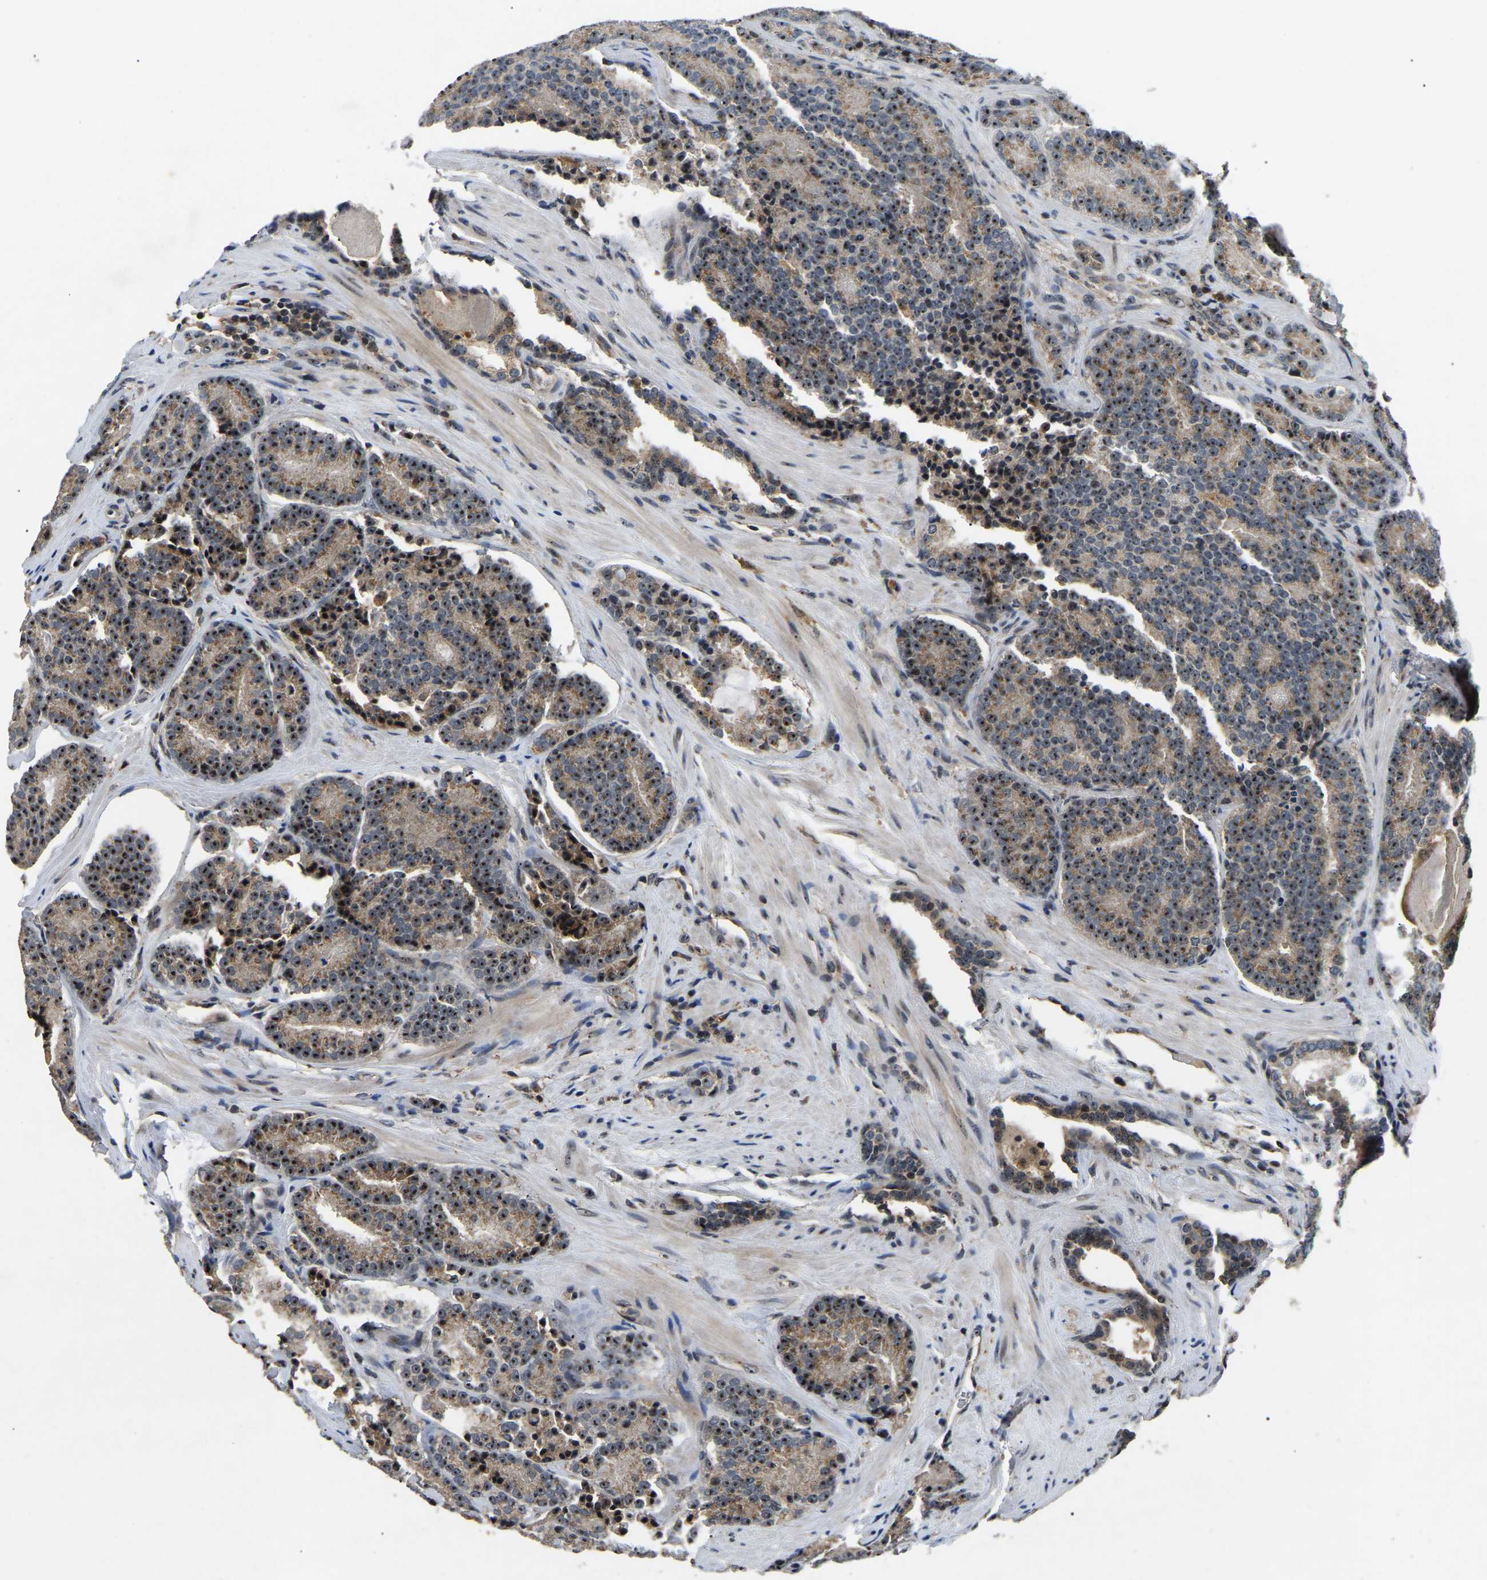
{"staining": {"intensity": "strong", "quantity": ">75%", "location": "cytoplasmic/membranous,nuclear"}, "tissue": "prostate cancer", "cell_type": "Tumor cells", "image_type": "cancer", "snomed": [{"axis": "morphology", "description": "Adenocarcinoma, High grade"}, {"axis": "topography", "description": "Prostate"}], "caption": "High-grade adenocarcinoma (prostate) tissue shows strong cytoplasmic/membranous and nuclear staining in about >75% of tumor cells, visualized by immunohistochemistry.", "gene": "RBM28", "patient": {"sex": "male", "age": 61}}